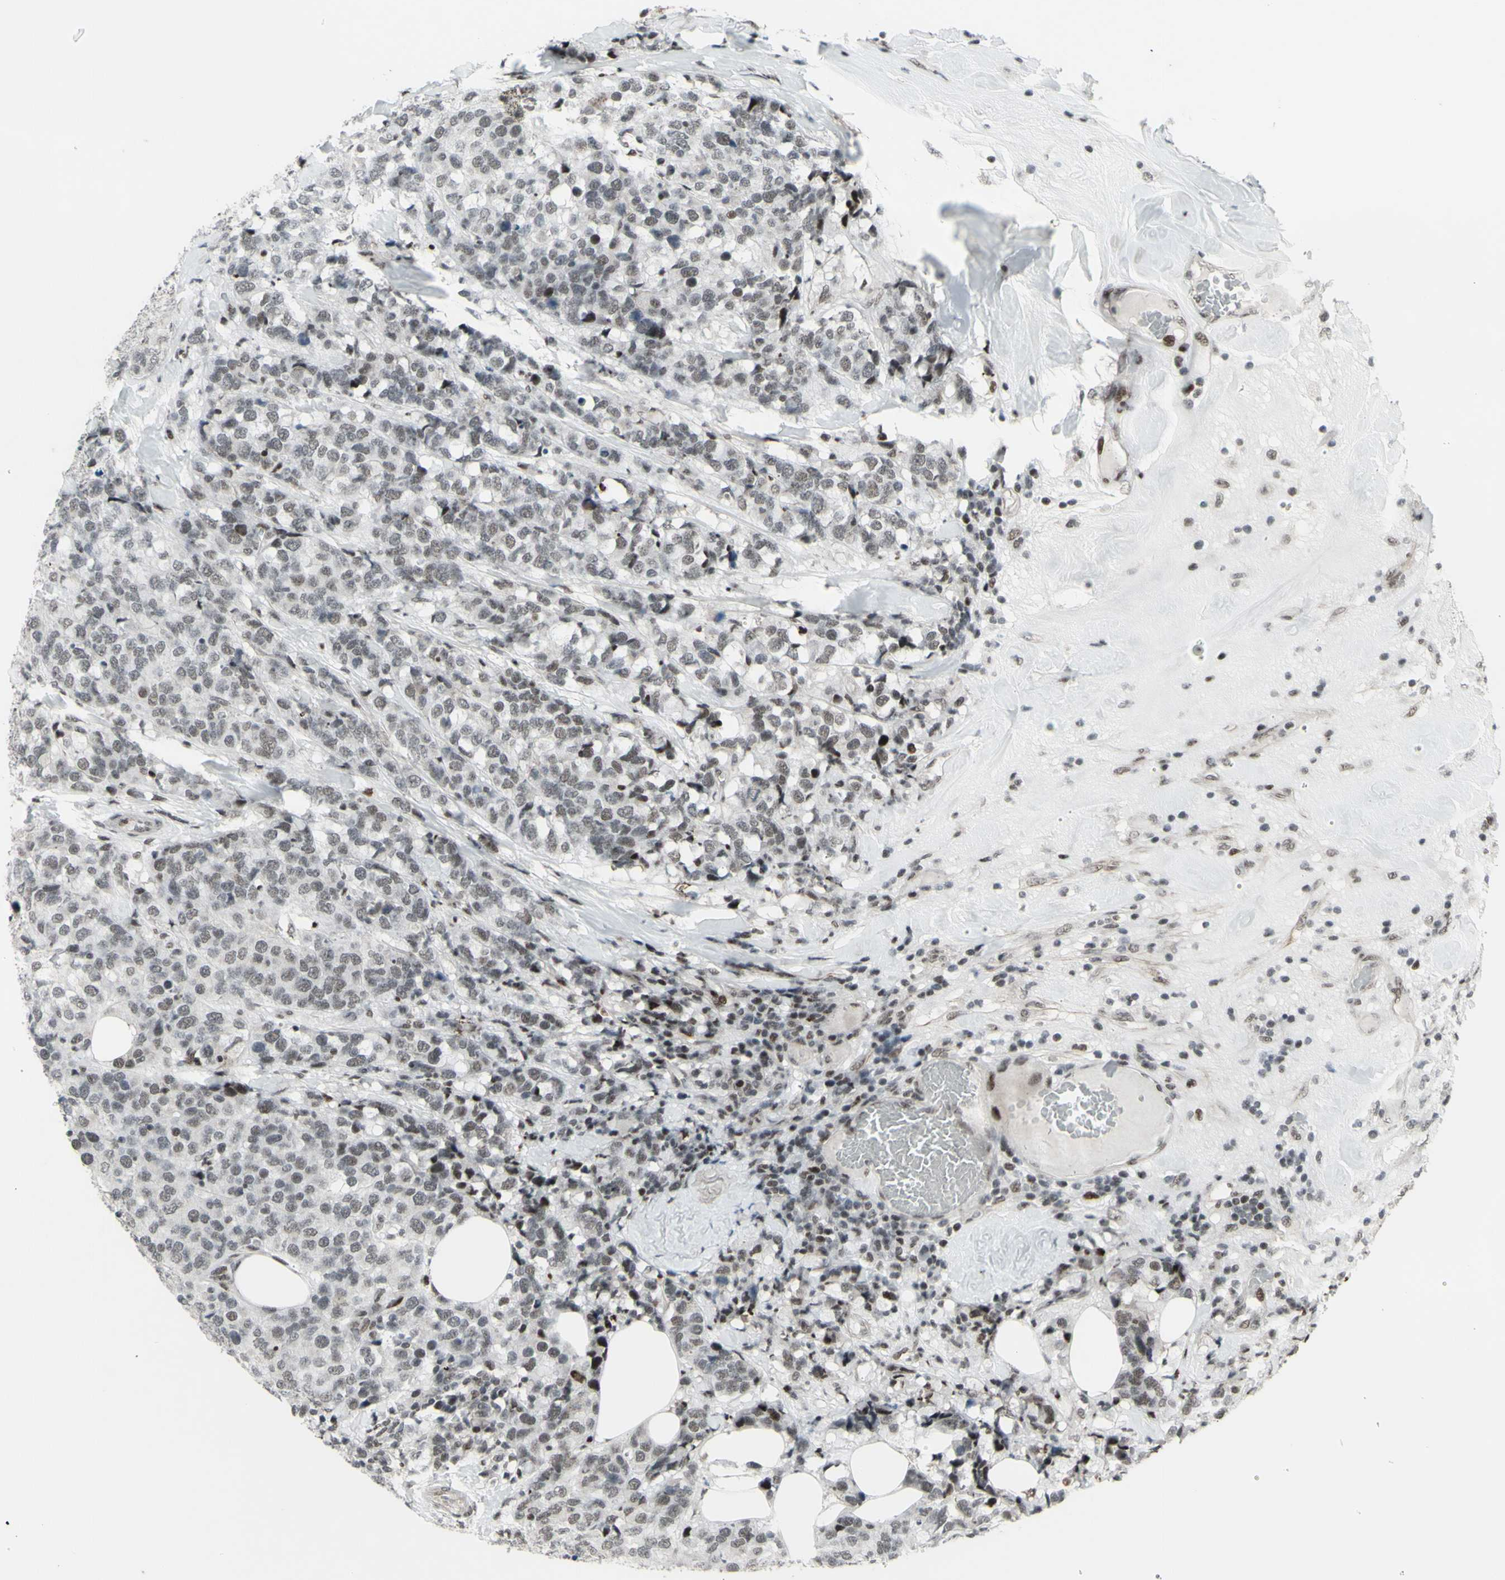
{"staining": {"intensity": "weak", "quantity": "25%-75%", "location": "nuclear"}, "tissue": "breast cancer", "cell_type": "Tumor cells", "image_type": "cancer", "snomed": [{"axis": "morphology", "description": "Lobular carcinoma"}, {"axis": "topography", "description": "Breast"}], "caption": "DAB immunohistochemical staining of breast cancer exhibits weak nuclear protein expression in about 25%-75% of tumor cells. (brown staining indicates protein expression, while blue staining denotes nuclei).", "gene": "SUPT6H", "patient": {"sex": "female", "age": 59}}